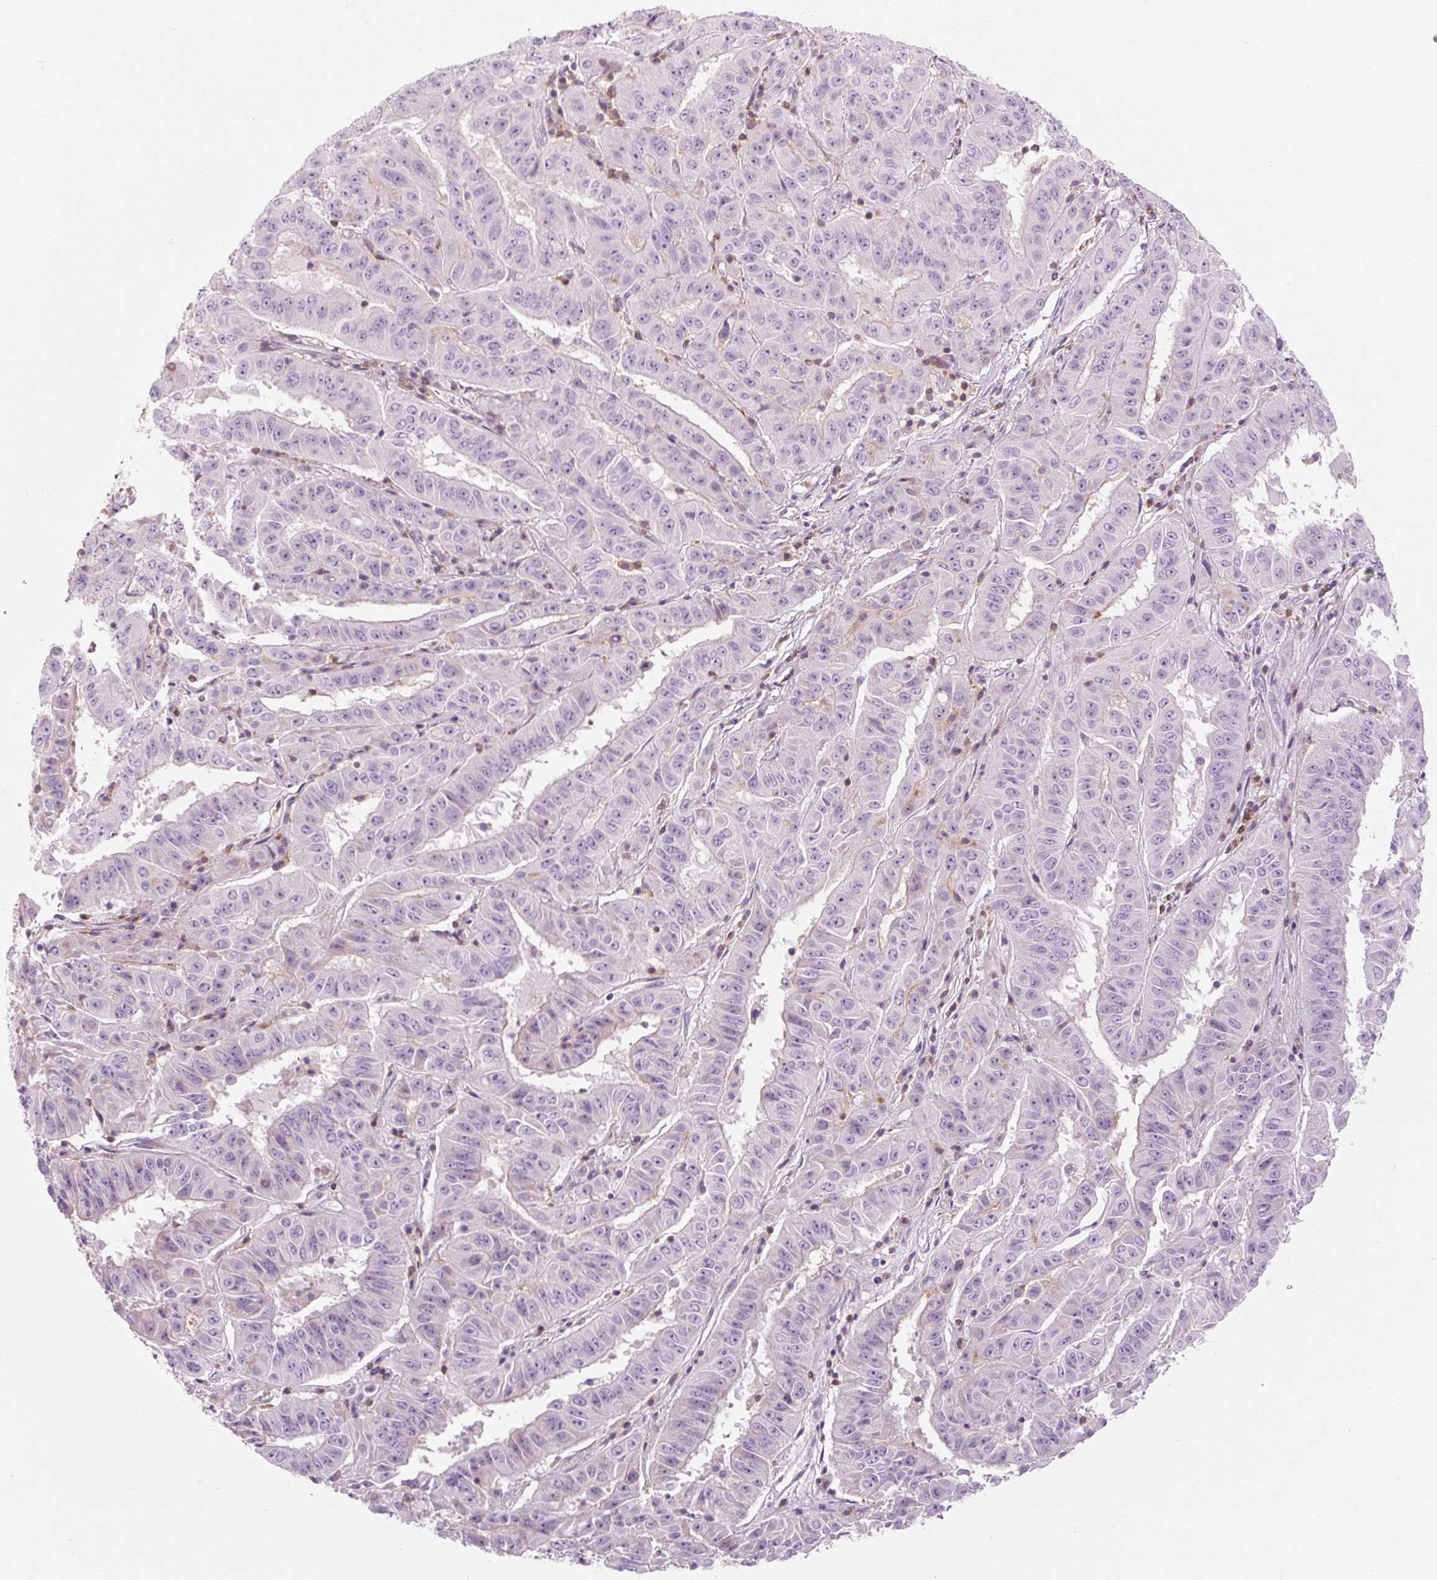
{"staining": {"intensity": "negative", "quantity": "none", "location": "none"}, "tissue": "pancreatic cancer", "cell_type": "Tumor cells", "image_type": "cancer", "snomed": [{"axis": "morphology", "description": "Adenocarcinoma, NOS"}, {"axis": "topography", "description": "Pancreas"}], "caption": "Immunohistochemistry photomicrograph of neoplastic tissue: human pancreatic cancer (adenocarcinoma) stained with DAB (3,3'-diaminobenzidine) displays no significant protein staining in tumor cells.", "gene": "TIGD2", "patient": {"sex": "male", "age": 63}}